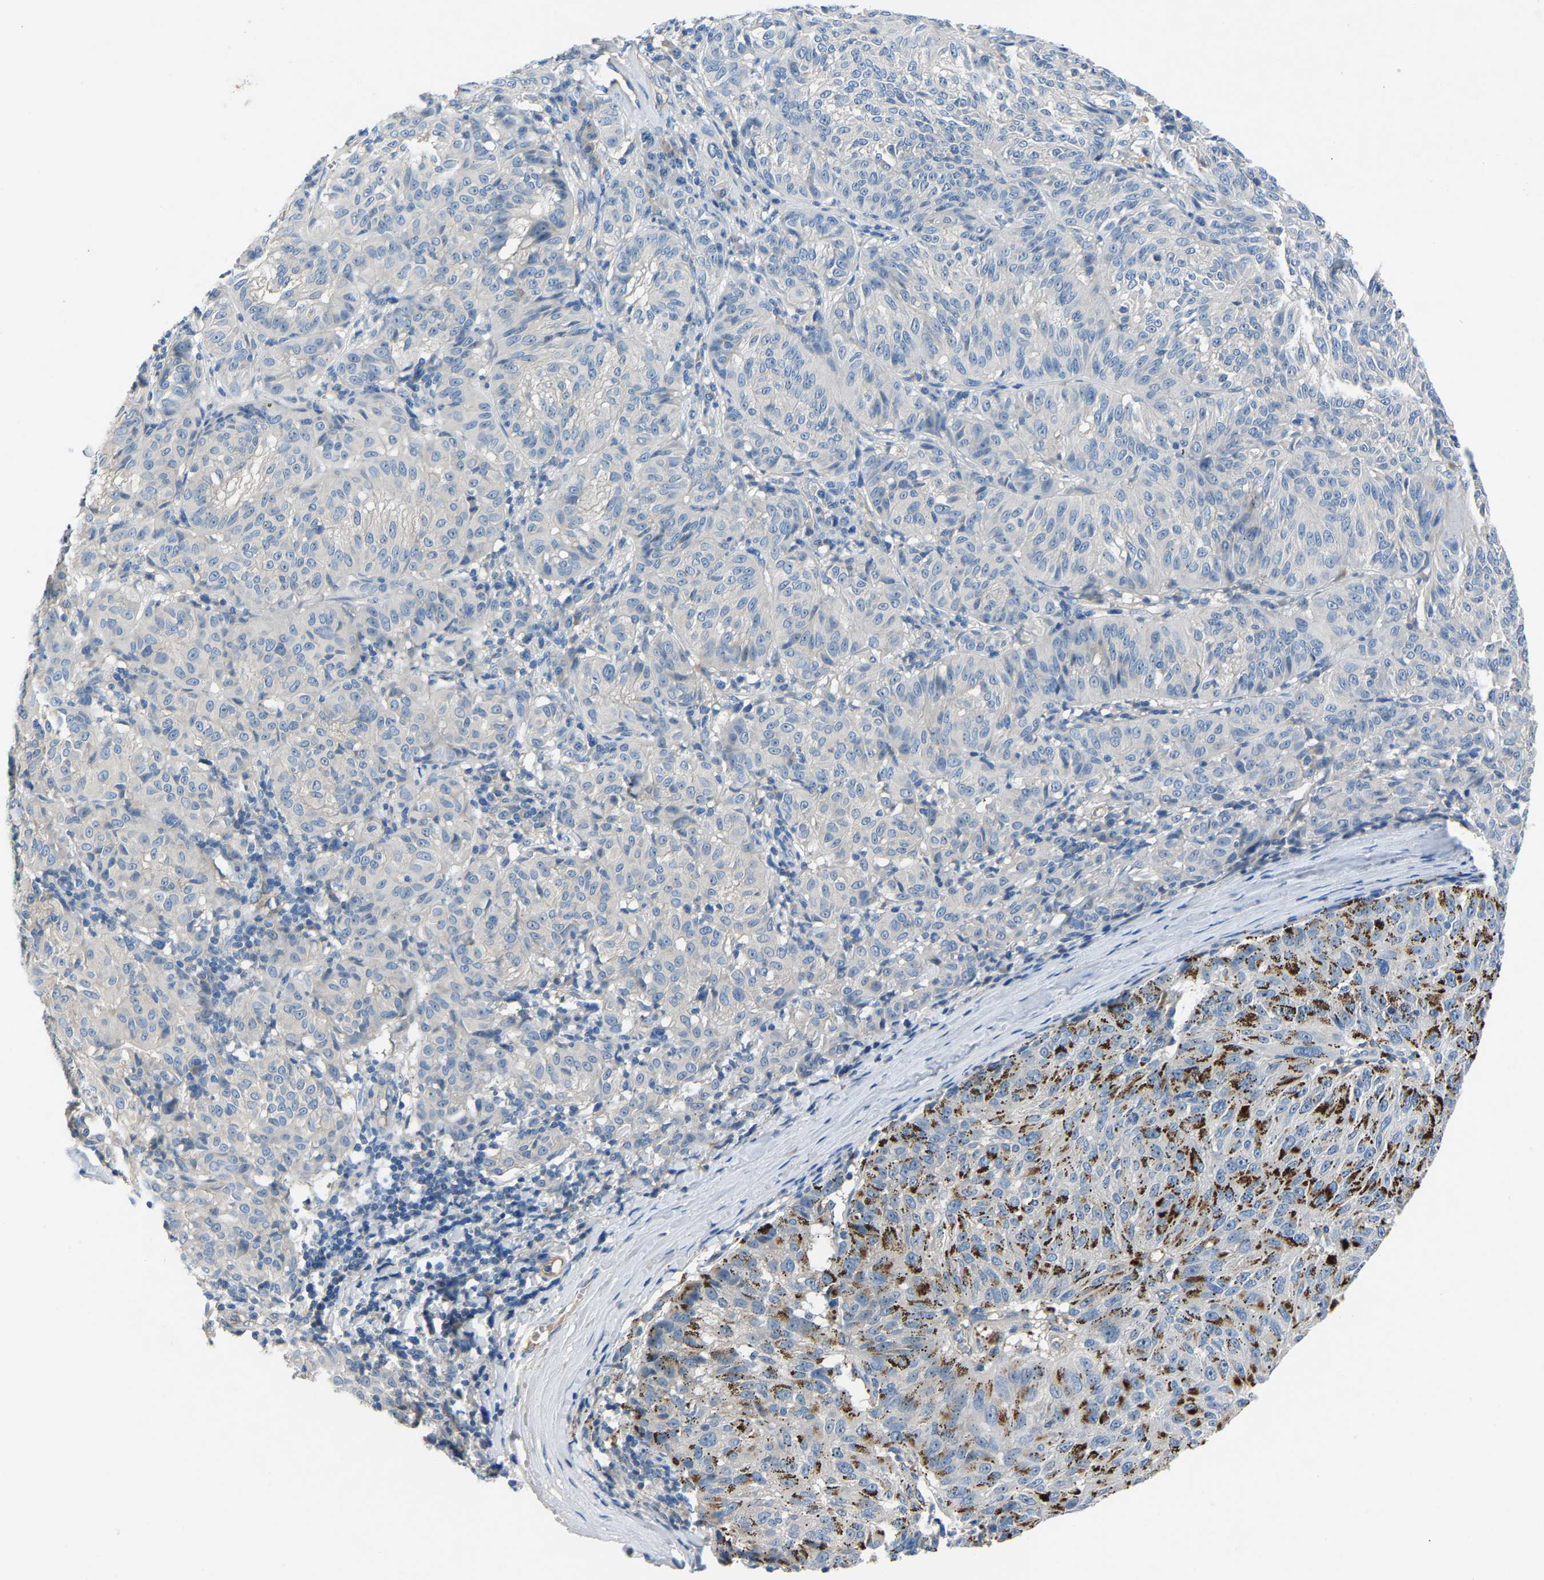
{"staining": {"intensity": "negative", "quantity": "none", "location": "none"}, "tissue": "melanoma", "cell_type": "Tumor cells", "image_type": "cancer", "snomed": [{"axis": "morphology", "description": "Malignant melanoma, NOS"}, {"axis": "topography", "description": "Skin"}], "caption": "Tumor cells are negative for protein expression in human melanoma. The staining was performed using DAB to visualize the protein expression in brown, while the nuclei were stained in blue with hematoxylin (Magnification: 20x).", "gene": "DNAAF5", "patient": {"sex": "female", "age": 72}}